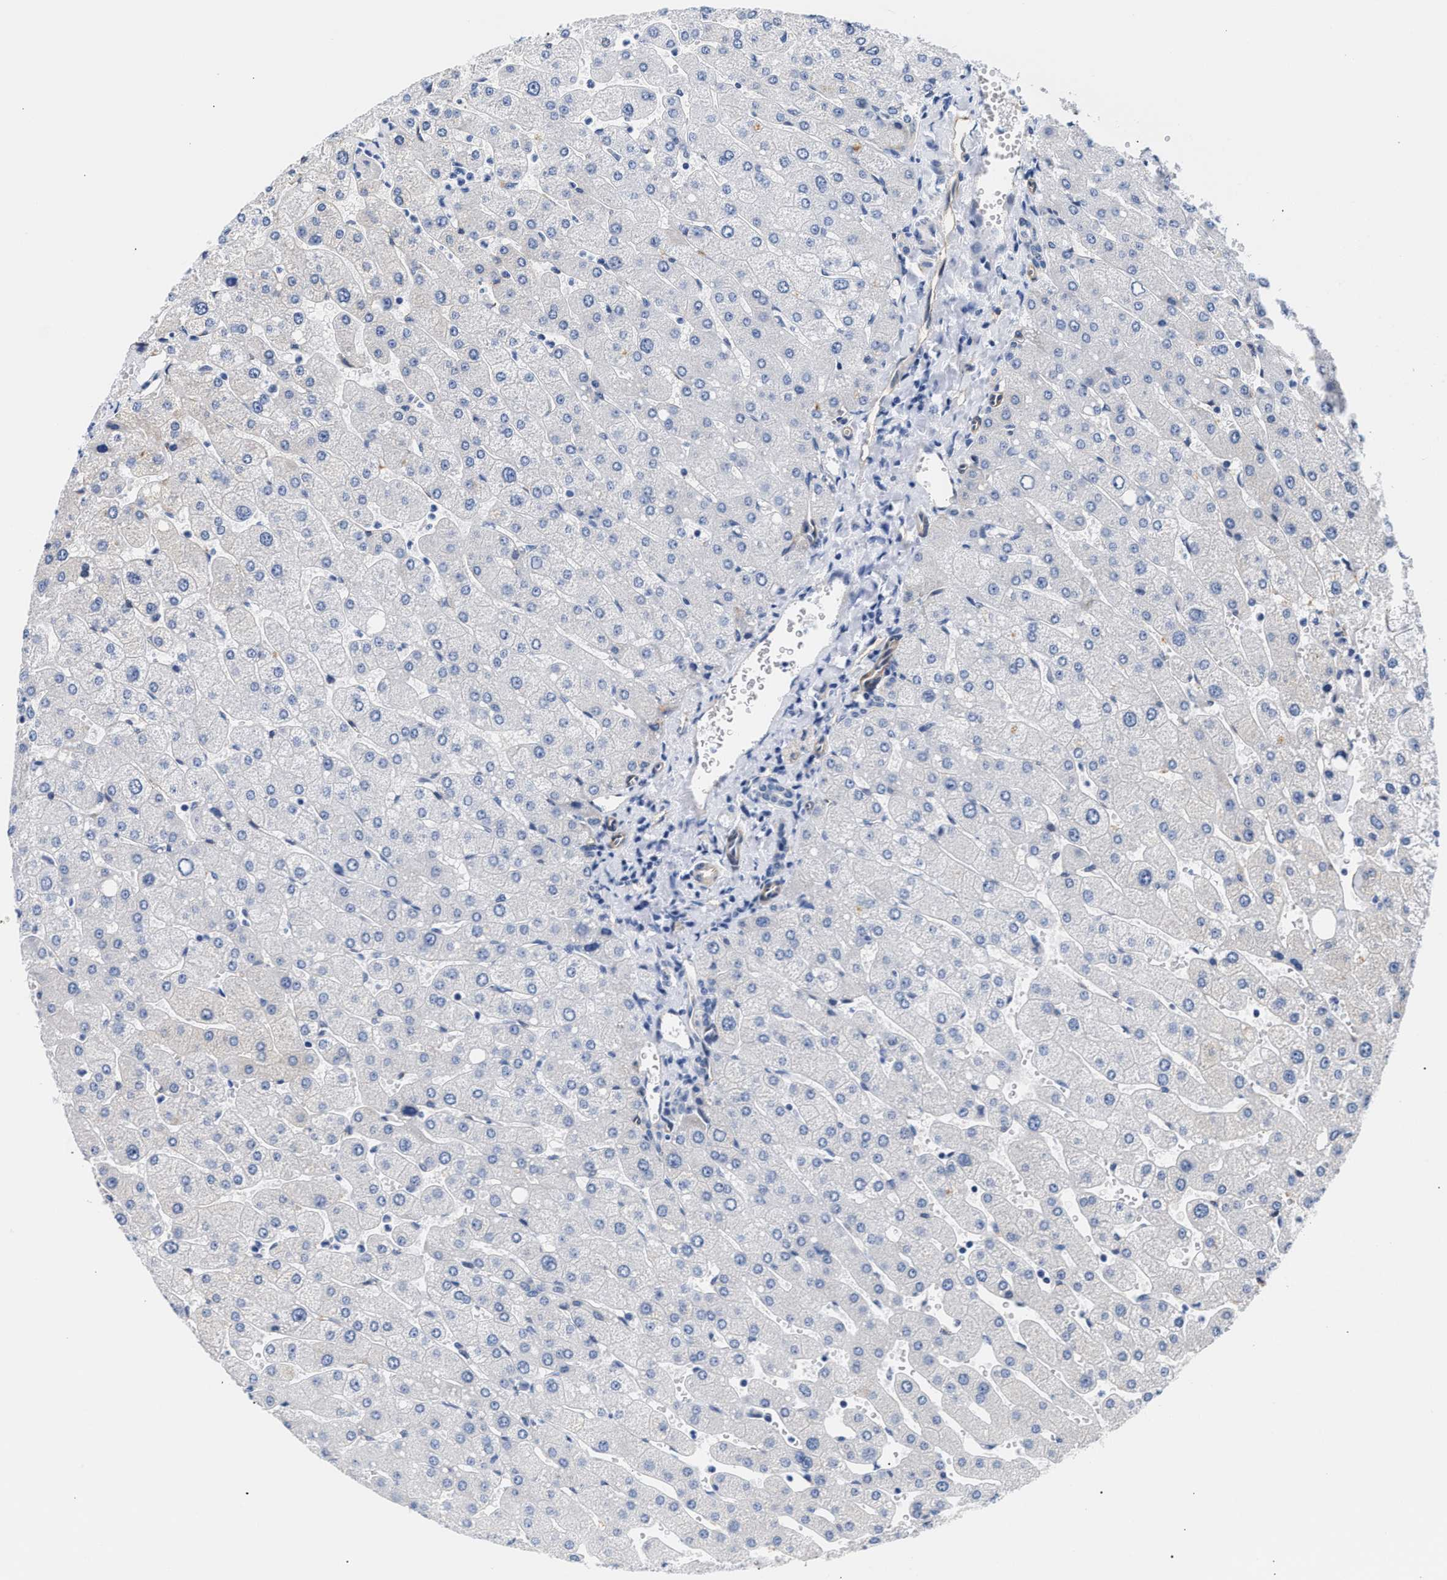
{"staining": {"intensity": "weak", "quantity": "<25%", "location": "cytoplasmic/membranous"}, "tissue": "liver", "cell_type": "Cholangiocytes", "image_type": "normal", "snomed": [{"axis": "morphology", "description": "Normal tissue, NOS"}, {"axis": "topography", "description": "Liver"}], "caption": "DAB immunohistochemical staining of benign liver shows no significant positivity in cholangiocytes. (DAB immunohistochemistry (IHC), high magnification).", "gene": "TRIM29", "patient": {"sex": "male", "age": 55}}